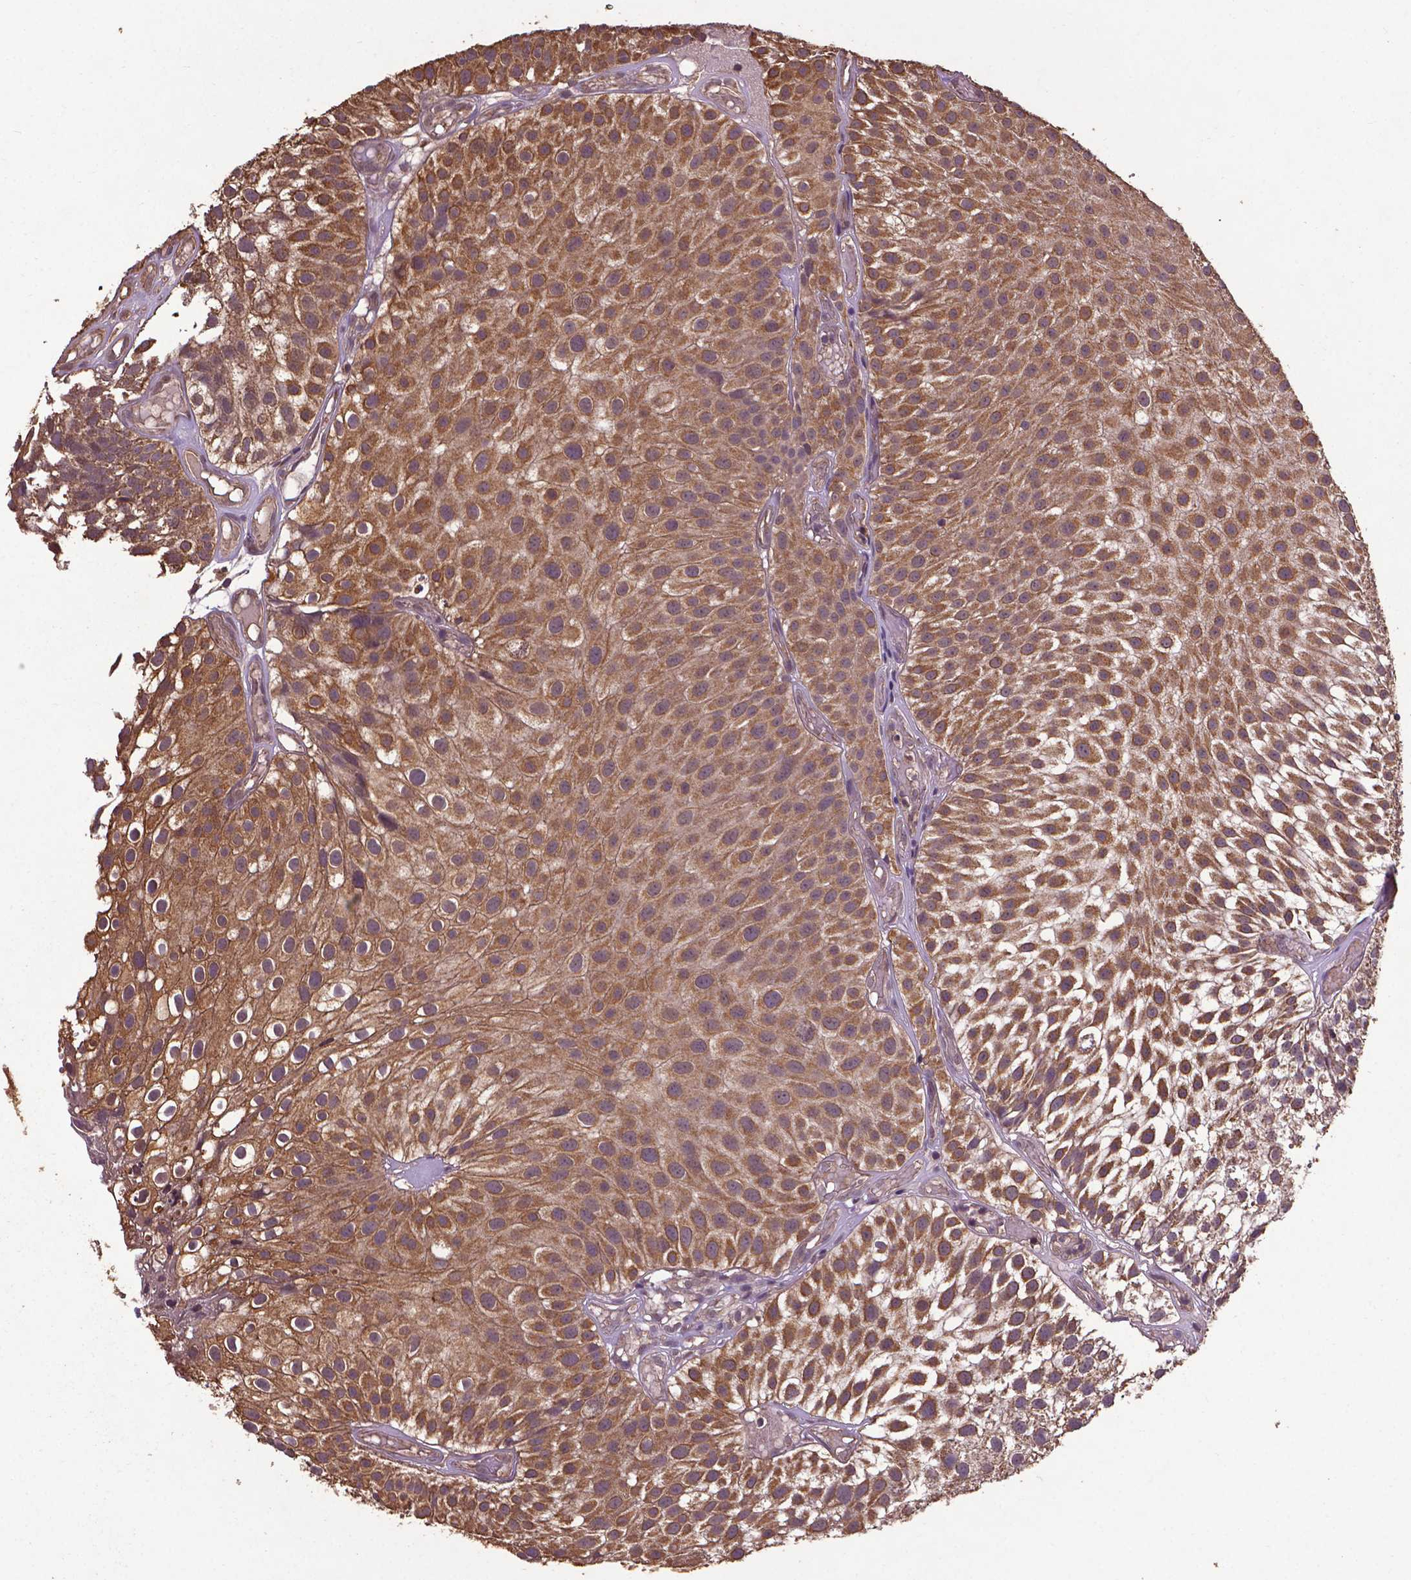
{"staining": {"intensity": "moderate", "quantity": ">75%", "location": "cytoplasmic/membranous,nuclear"}, "tissue": "urothelial cancer", "cell_type": "Tumor cells", "image_type": "cancer", "snomed": [{"axis": "morphology", "description": "Urothelial carcinoma, Low grade"}, {"axis": "topography", "description": "Urinary bladder"}], "caption": "This micrograph displays IHC staining of urothelial carcinoma (low-grade), with medium moderate cytoplasmic/membranous and nuclear expression in approximately >75% of tumor cells.", "gene": "DCAF1", "patient": {"sex": "male", "age": 79}}